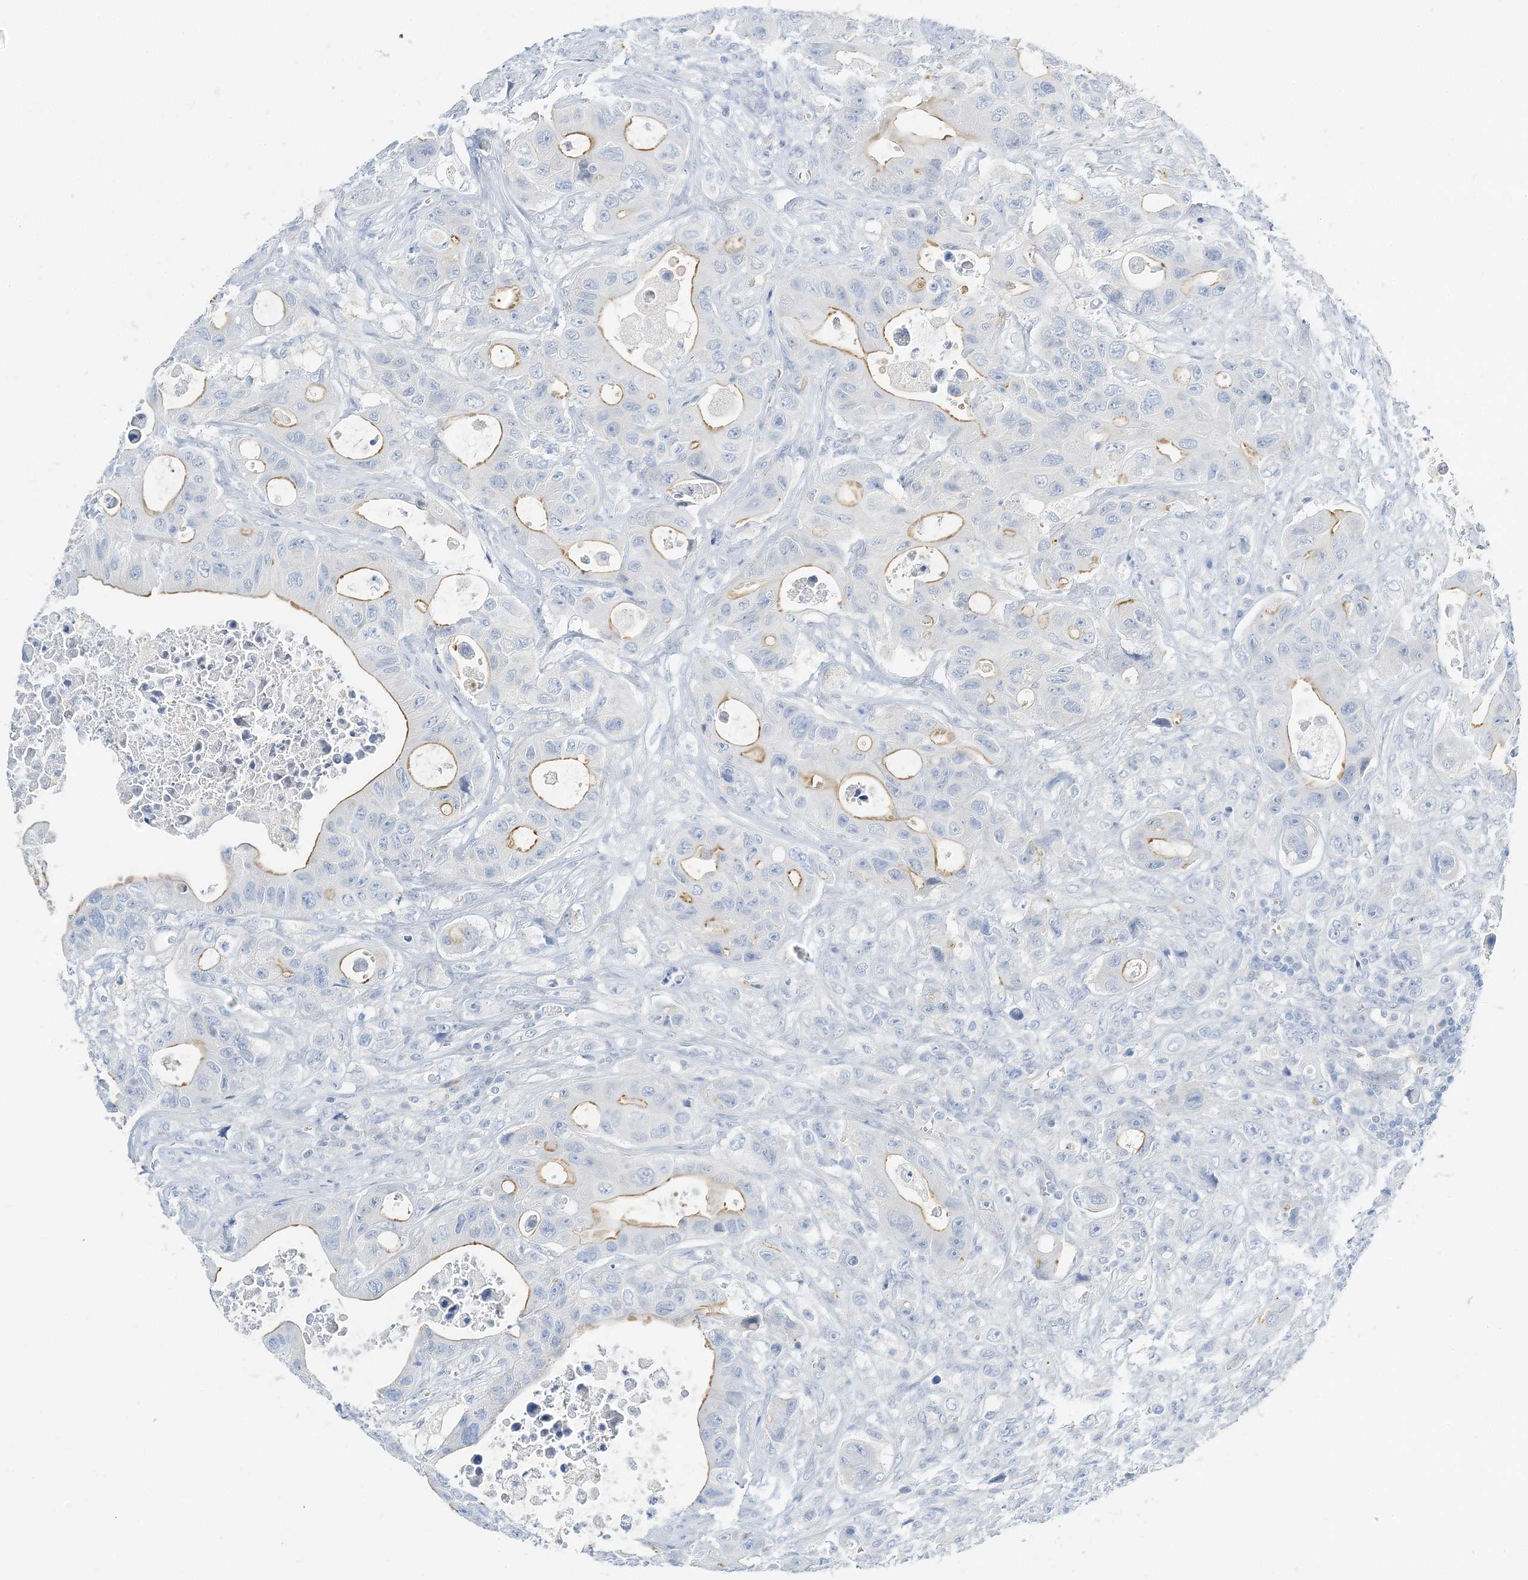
{"staining": {"intensity": "moderate", "quantity": "<25%", "location": "cytoplasmic/membranous"}, "tissue": "colorectal cancer", "cell_type": "Tumor cells", "image_type": "cancer", "snomed": [{"axis": "morphology", "description": "Adenocarcinoma, NOS"}, {"axis": "topography", "description": "Colon"}], "caption": "Protein expression analysis of colorectal adenocarcinoma shows moderate cytoplasmic/membranous expression in approximately <25% of tumor cells.", "gene": "VILL", "patient": {"sex": "female", "age": 46}}